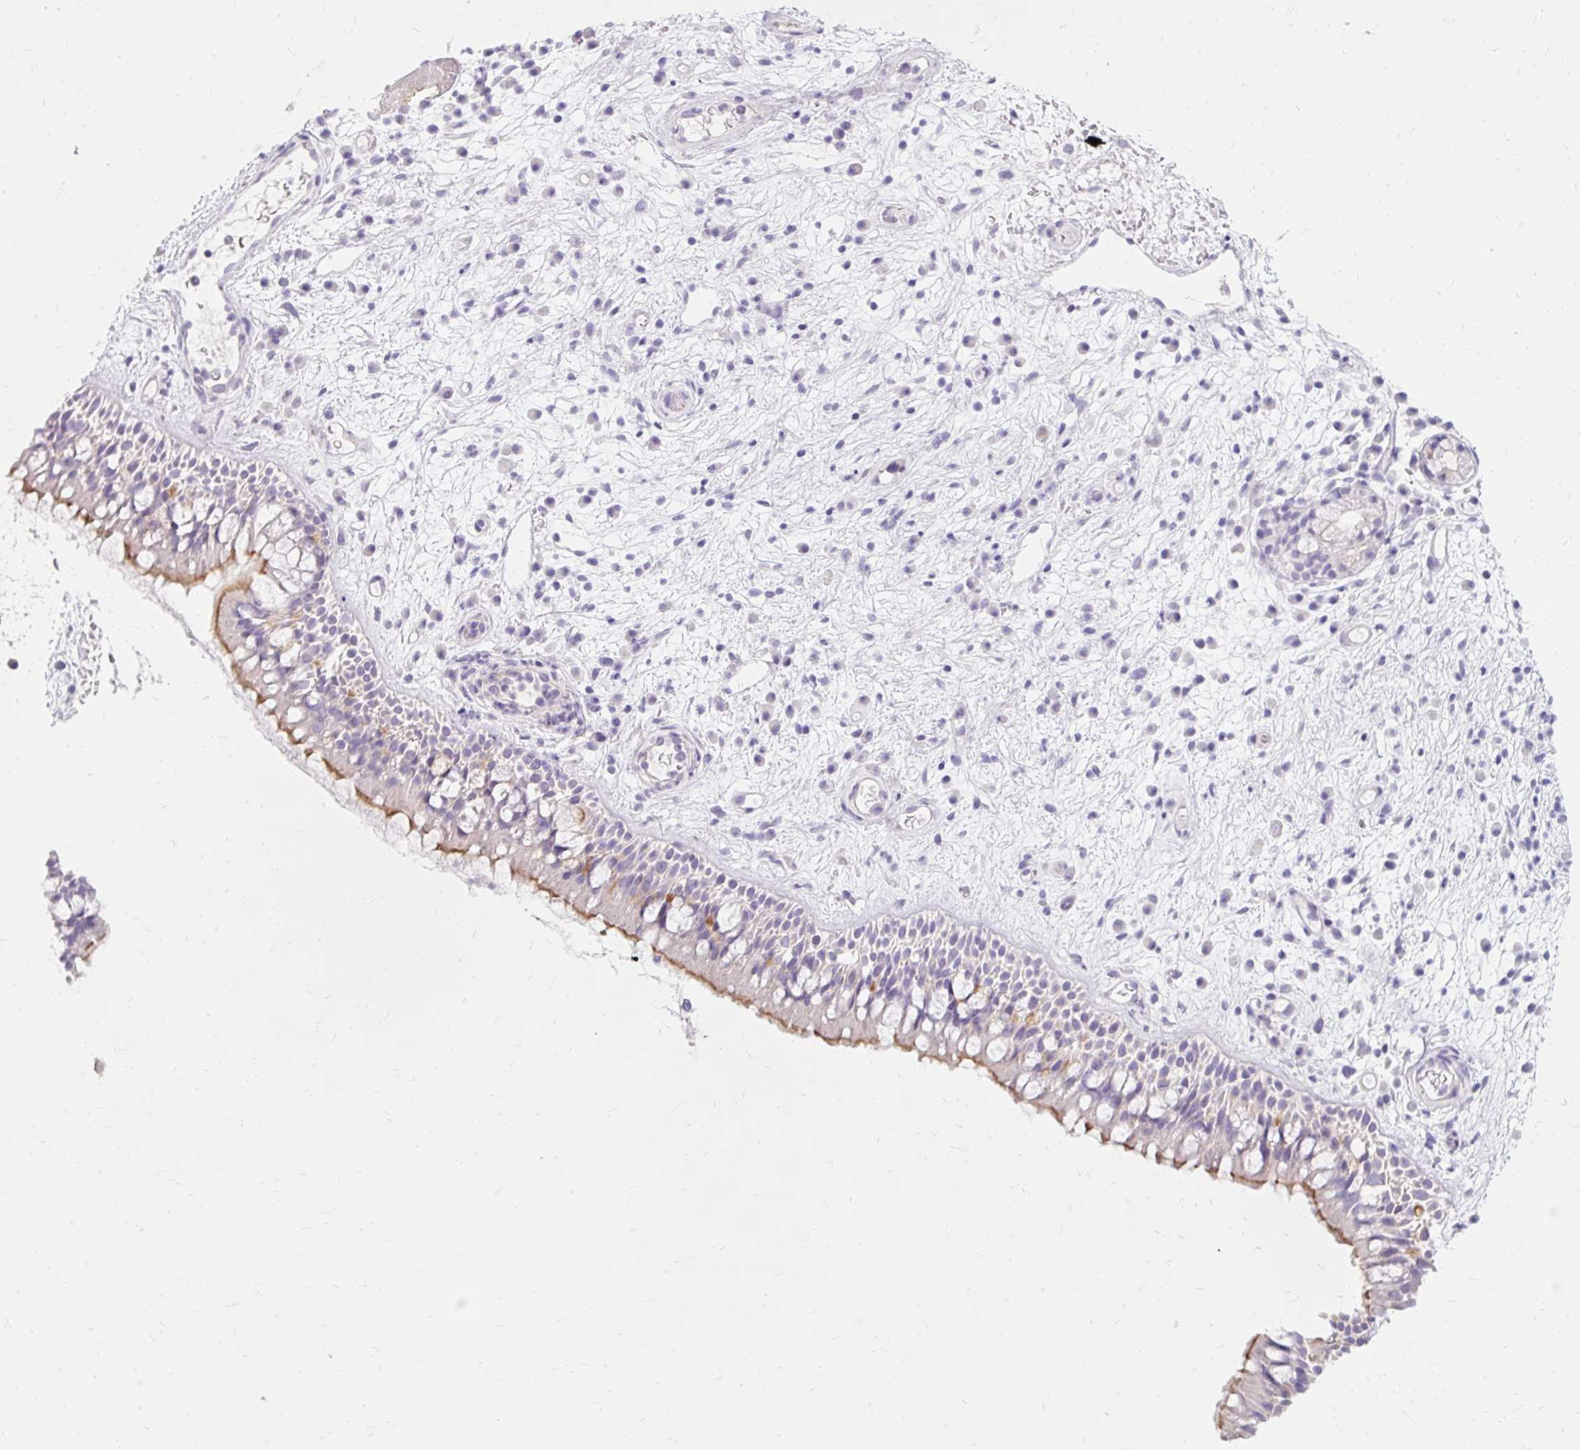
{"staining": {"intensity": "moderate", "quantity": "25%-75%", "location": "cytoplasmic/membranous"}, "tissue": "nasopharynx", "cell_type": "Respiratory epithelial cells", "image_type": "normal", "snomed": [{"axis": "morphology", "description": "Normal tissue, NOS"}, {"axis": "morphology", "description": "Inflammation, NOS"}, {"axis": "topography", "description": "Nasopharynx"}], "caption": "Moderate cytoplasmic/membranous positivity is seen in approximately 25%-75% of respiratory epithelial cells in normal nasopharynx. The protein is stained brown, and the nuclei are stained in blue (DAB (3,3'-diaminobenzidine) IHC with brightfield microscopy, high magnification).", "gene": "TMEM213", "patient": {"sex": "male", "age": 54}}